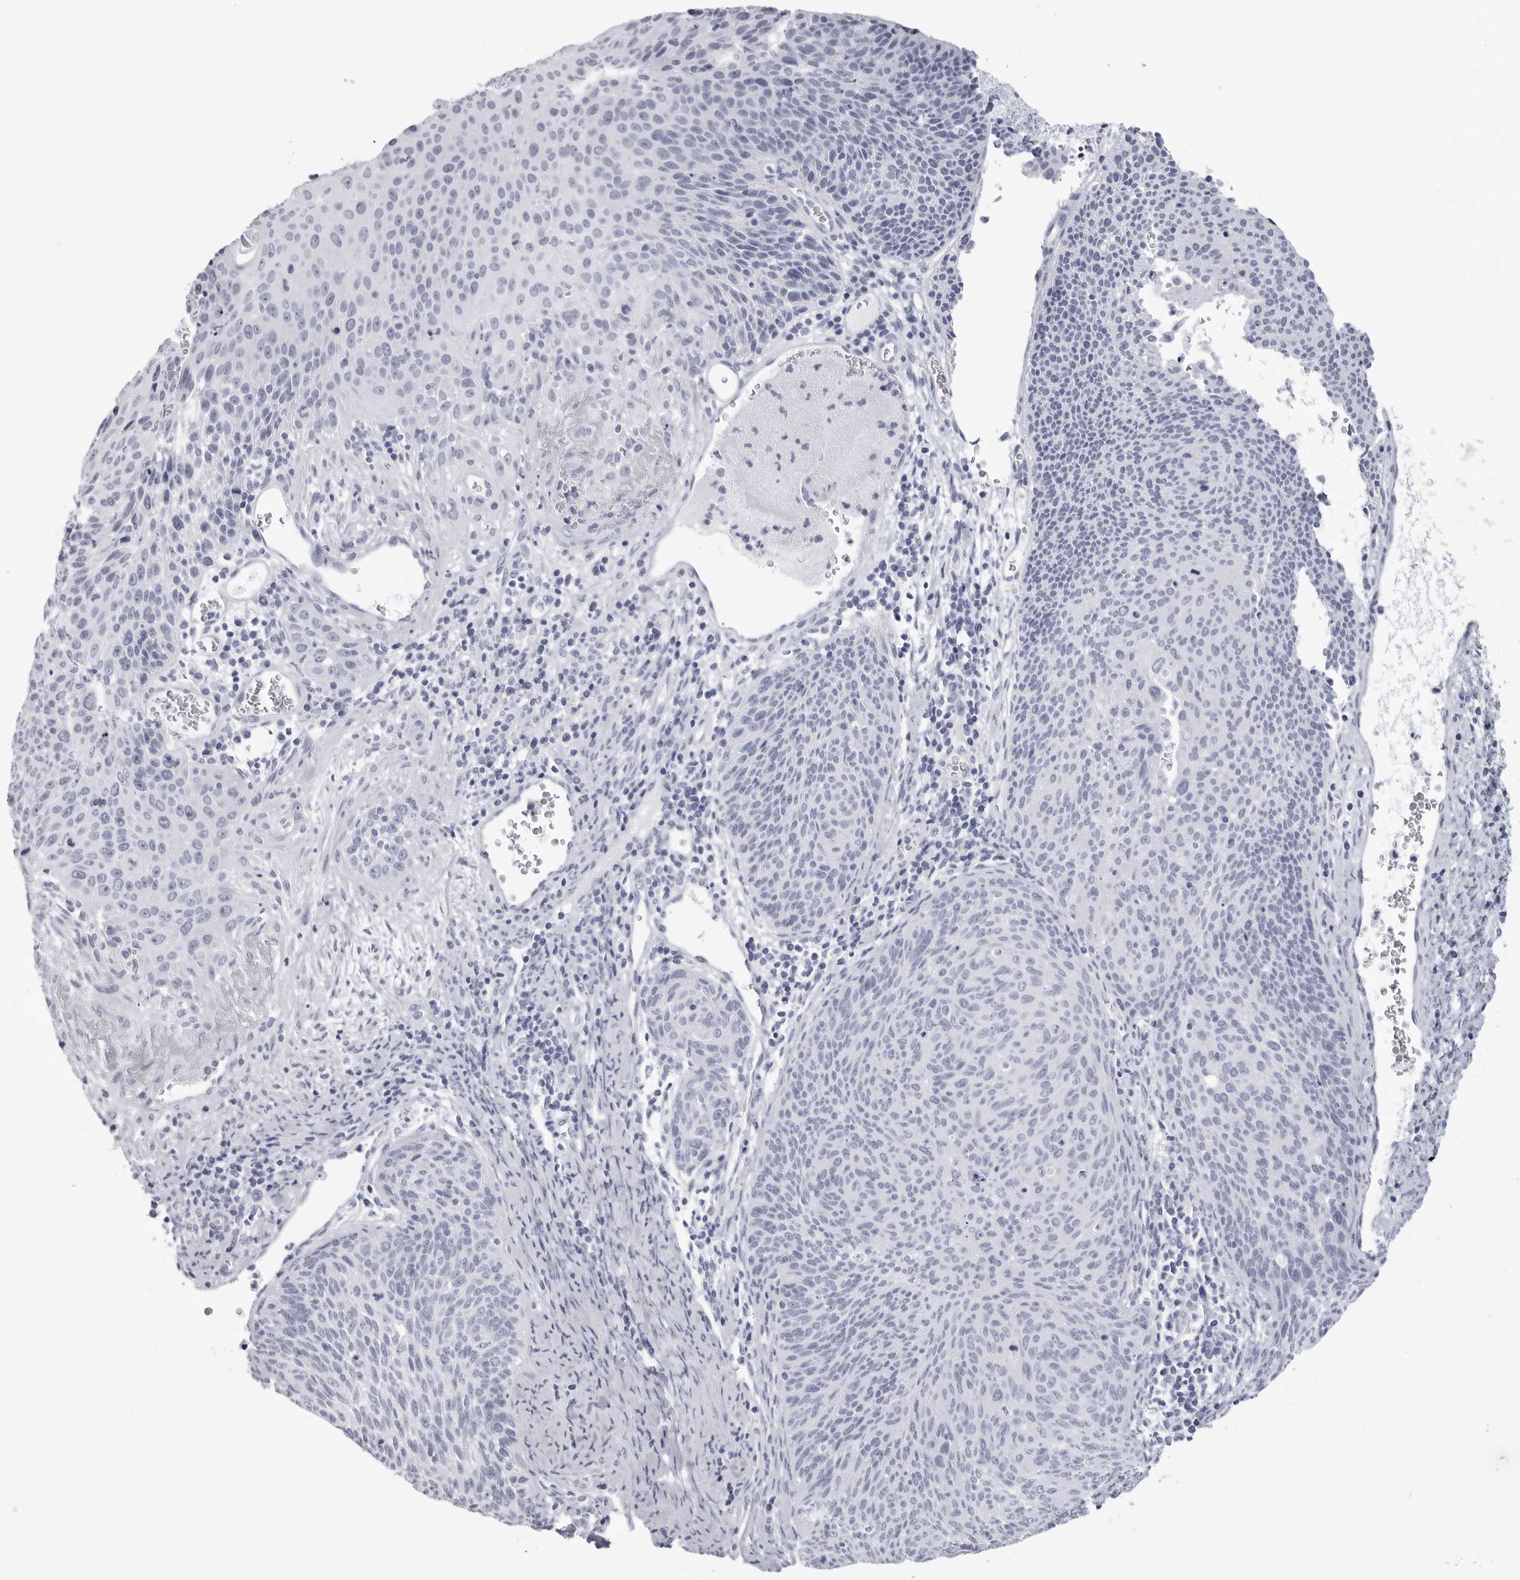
{"staining": {"intensity": "negative", "quantity": "none", "location": "none"}, "tissue": "cervical cancer", "cell_type": "Tumor cells", "image_type": "cancer", "snomed": [{"axis": "morphology", "description": "Squamous cell carcinoma, NOS"}, {"axis": "topography", "description": "Cervix"}], "caption": "A photomicrograph of cervical cancer (squamous cell carcinoma) stained for a protein reveals no brown staining in tumor cells.", "gene": "CST2", "patient": {"sex": "female", "age": 55}}